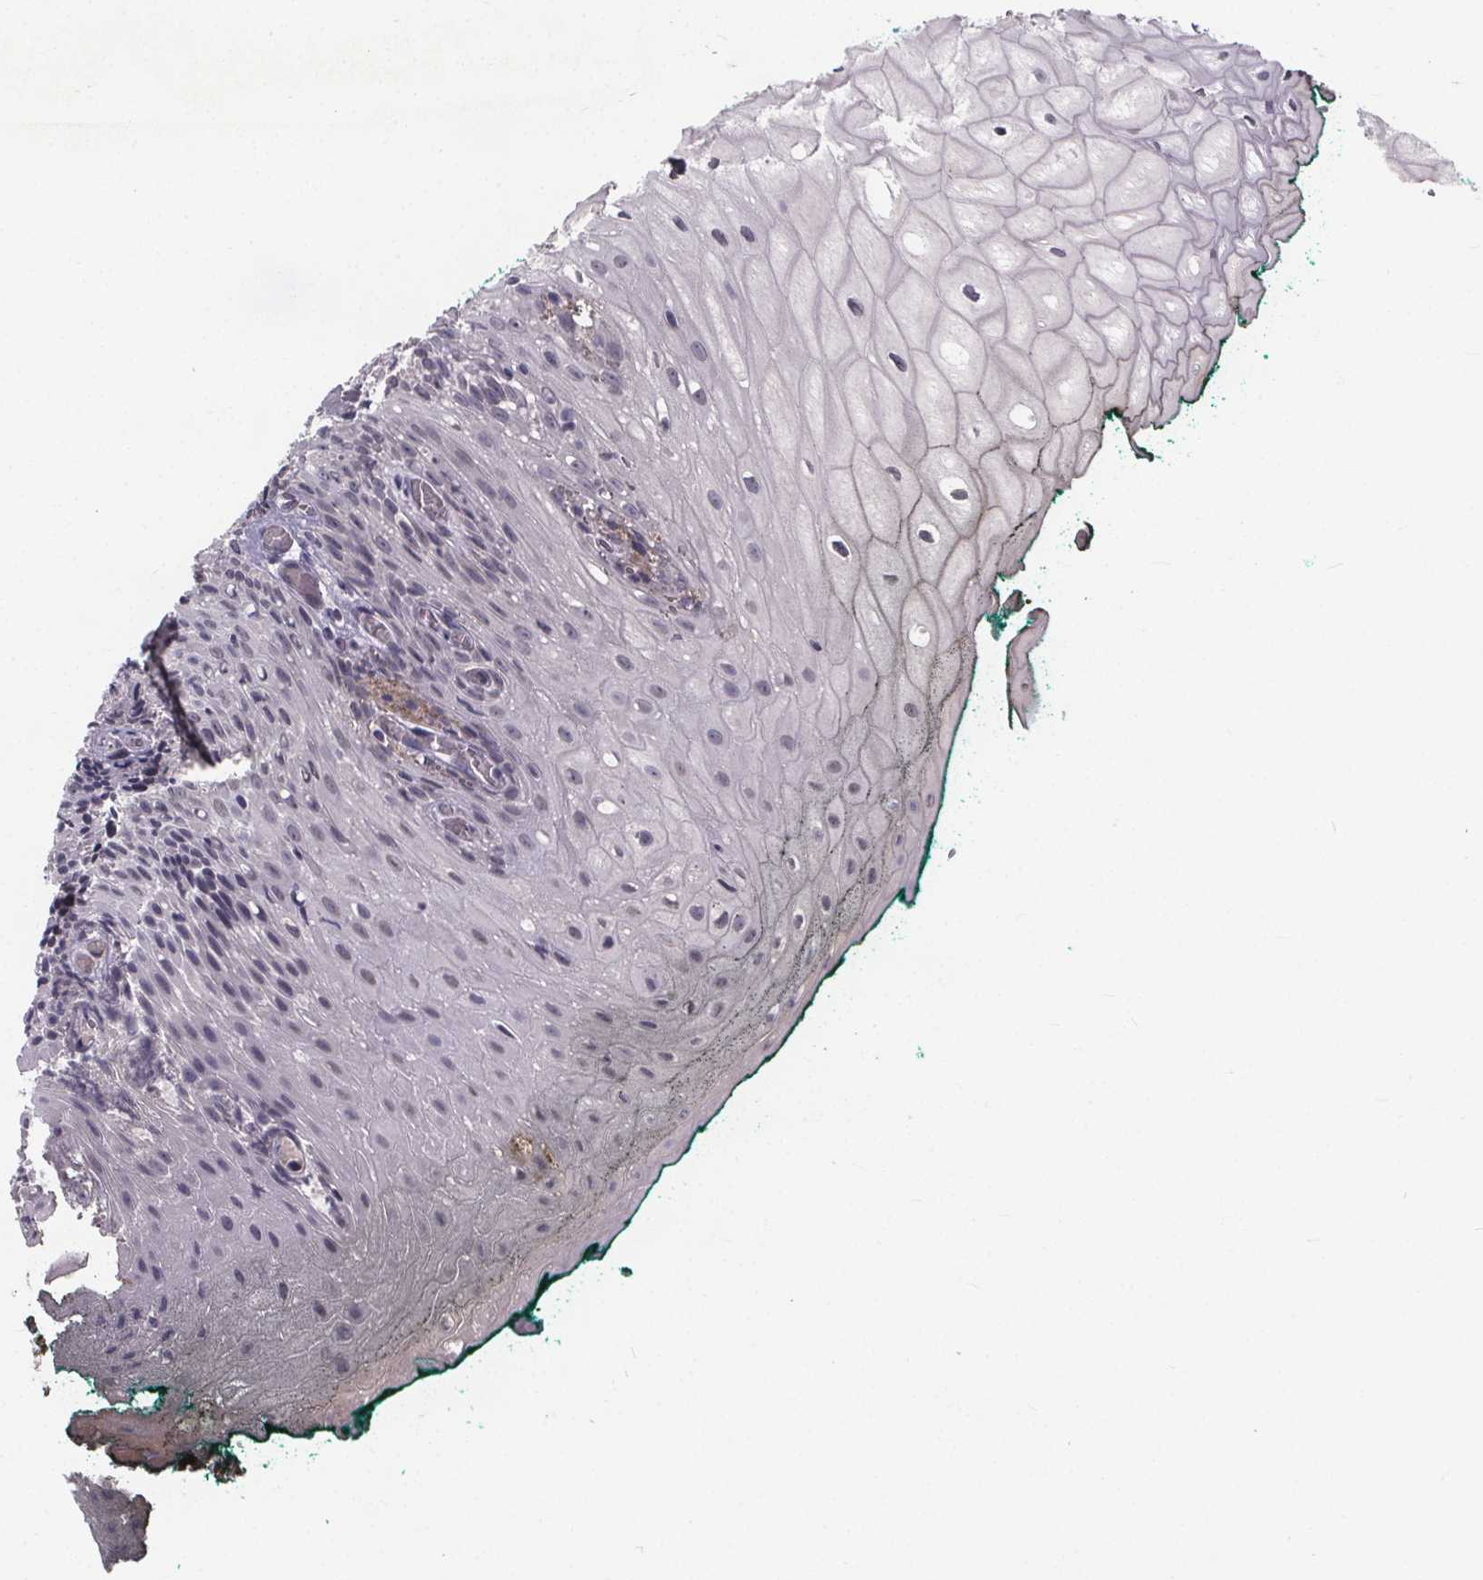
{"staining": {"intensity": "negative", "quantity": "none", "location": "none"}, "tissue": "oral mucosa", "cell_type": "Squamous epithelial cells", "image_type": "normal", "snomed": [{"axis": "morphology", "description": "Normal tissue, NOS"}, {"axis": "topography", "description": "Oral tissue"}, {"axis": "topography", "description": "Head-Neck"}], "caption": "Immunohistochemistry image of benign oral mucosa: human oral mucosa stained with DAB (3,3'-diaminobenzidine) shows no significant protein positivity in squamous epithelial cells.", "gene": "FAM181B", "patient": {"sex": "female", "age": 68}}